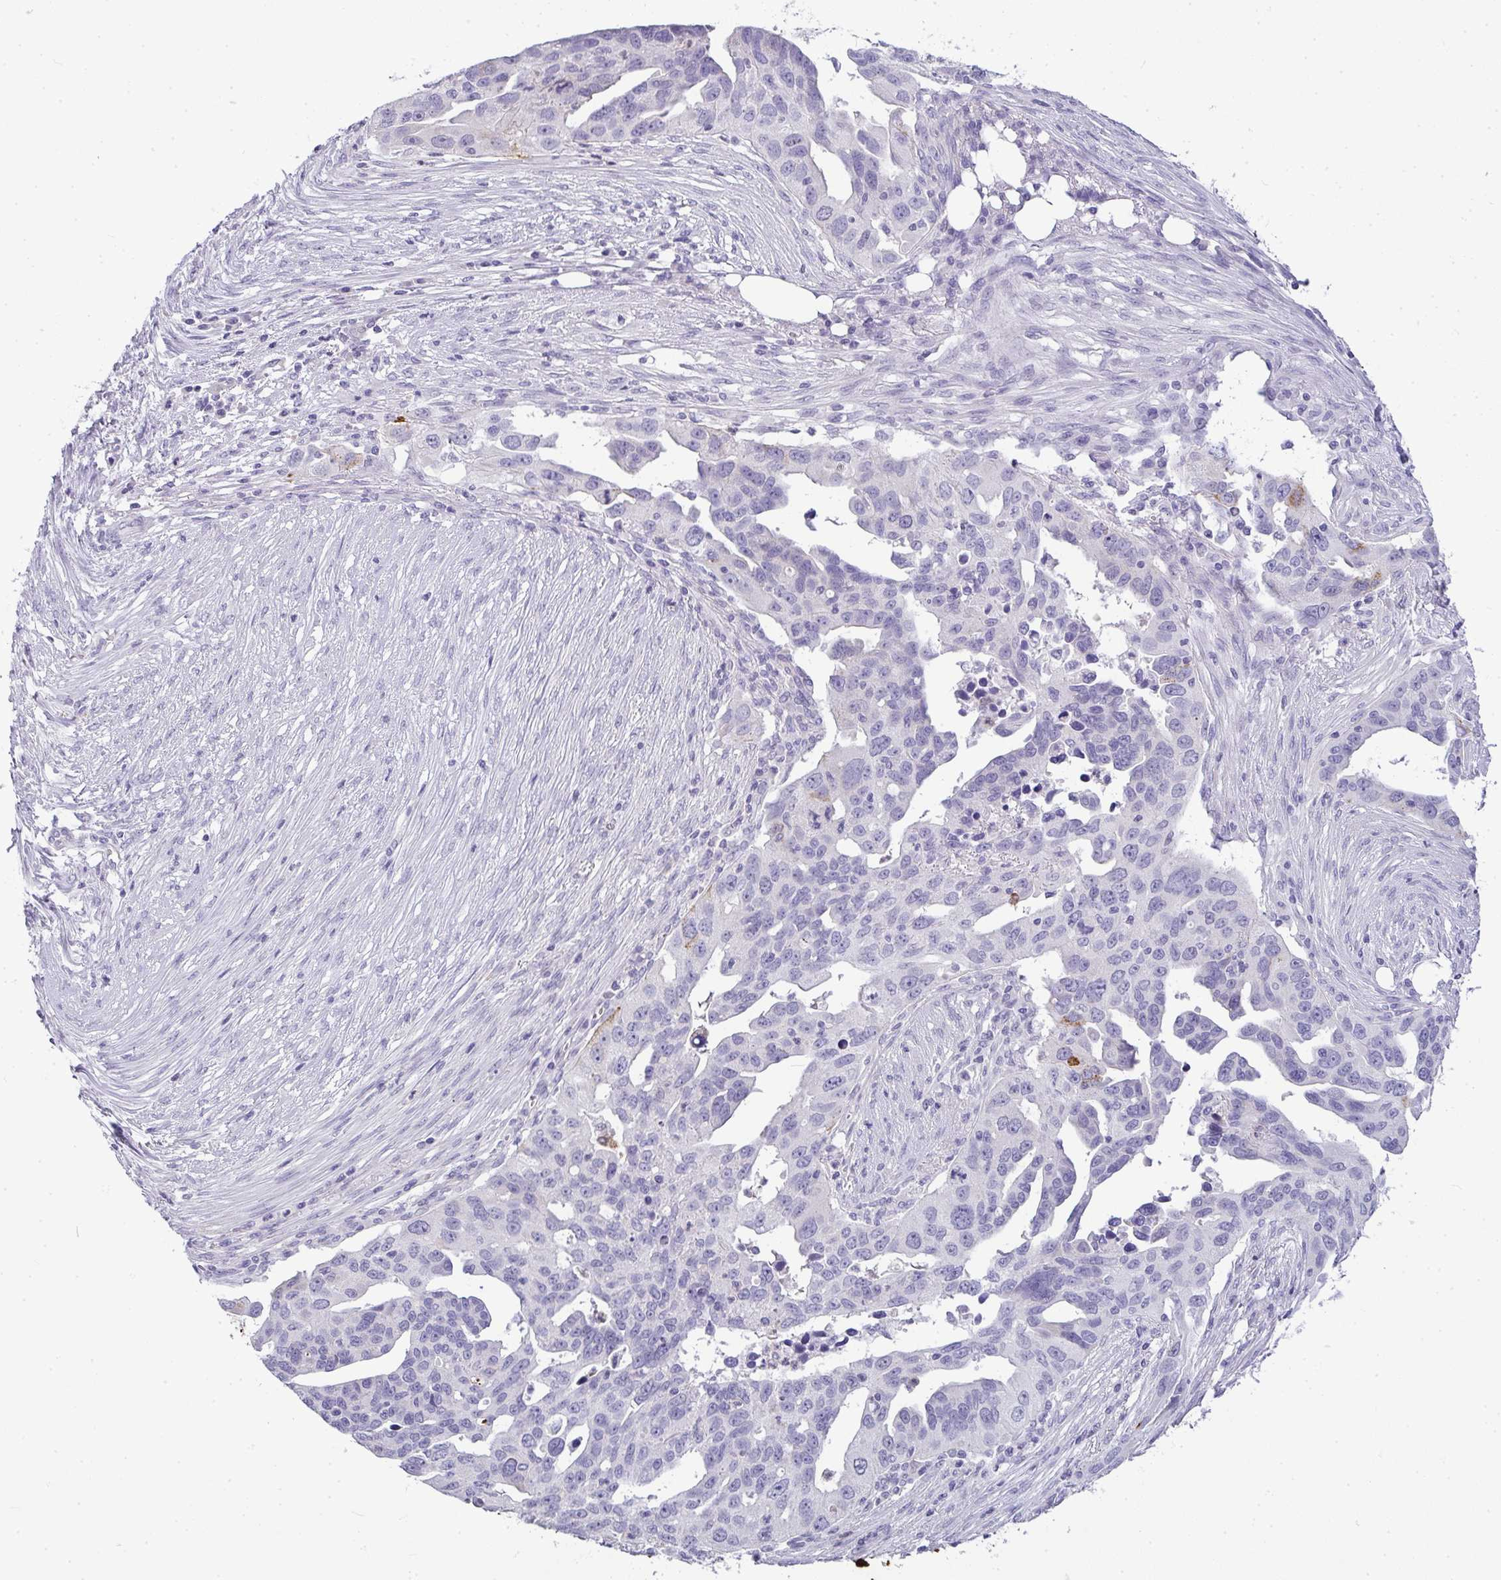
{"staining": {"intensity": "negative", "quantity": "none", "location": "none"}, "tissue": "ovarian cancer", "cell_type": "Tumor cells", "image_type": "cancer", "snomed": [{"axis": "morphology", "description": "Carcinoma, endometroid"}, {"axis": "morphology", "description": "Cystadenocarcinoma, serous, NOS"}, {"axis": "topography", "description": "Ovary"}], "caption": "IHC image of neoplastic tissue: human ovarian cancer (serous cystadenocarcinoma) stained with DAB (3,3'-diaminobenzidine) reveals no significant protein positivity in tumor cells.", "gene": "LIPE", "patient": {"sex": "female", "age": 45}}